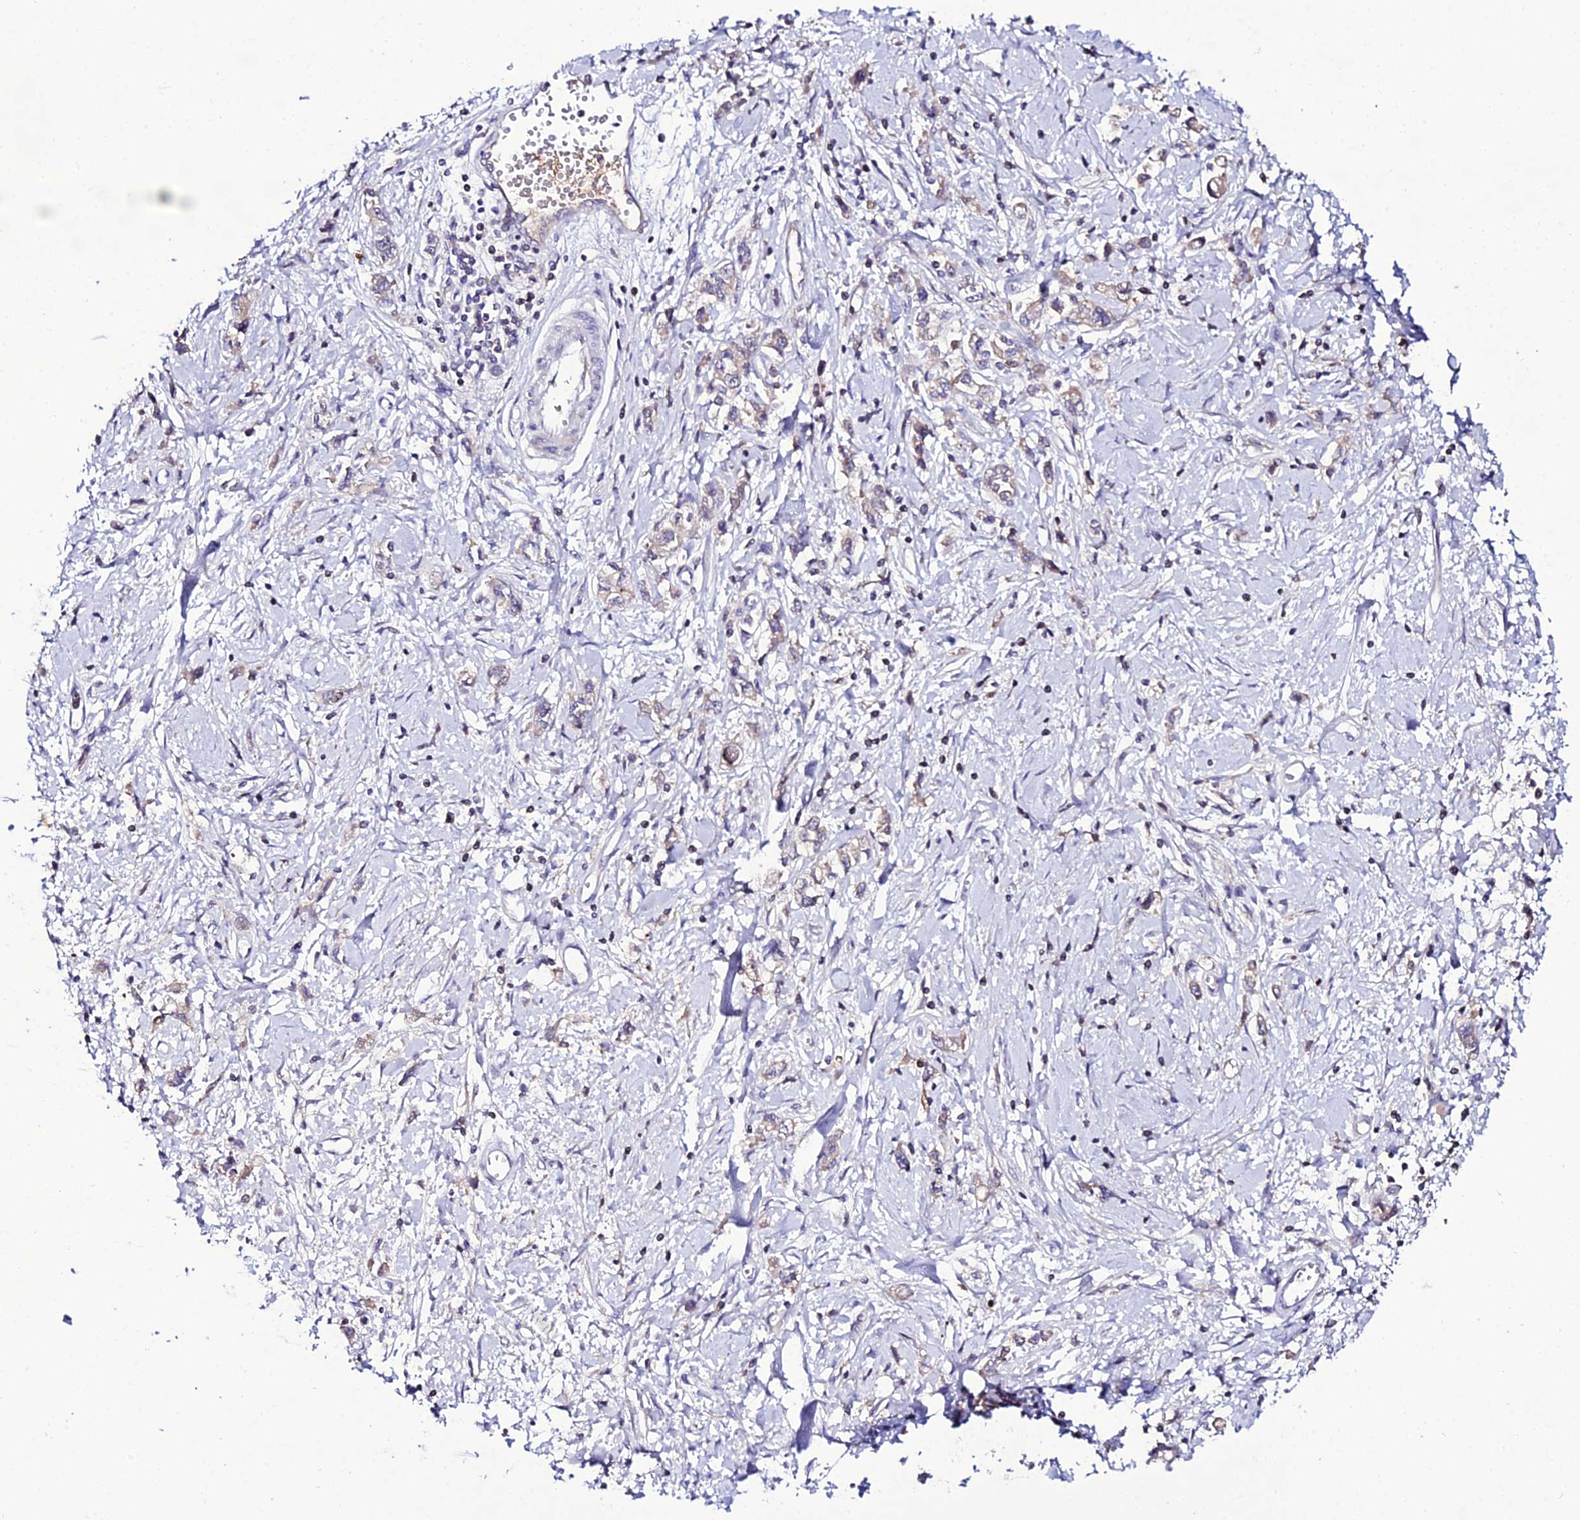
{"staining": {"intensity": "weak", "quantity": "<25%", "location": "cytoplasmic/membranous"}, "tissue": "stomach cancer", "cell_type": "Tumor cells", "image_type": "cancer", "snomed": [{"axis": "morphology", "description": "Adenocarcinoma, NOS"}, {"axis": "topography", "description": "Stomach"}], "caption": "Immunohistochemistry (IHC) micrograph of human stomach cancer (adenocarcinoma) stained for a protein (brown), which displays no positivity in tumor cells.", "gene": "DEFB132", "patient": {"sex": "female", "age": 76}}